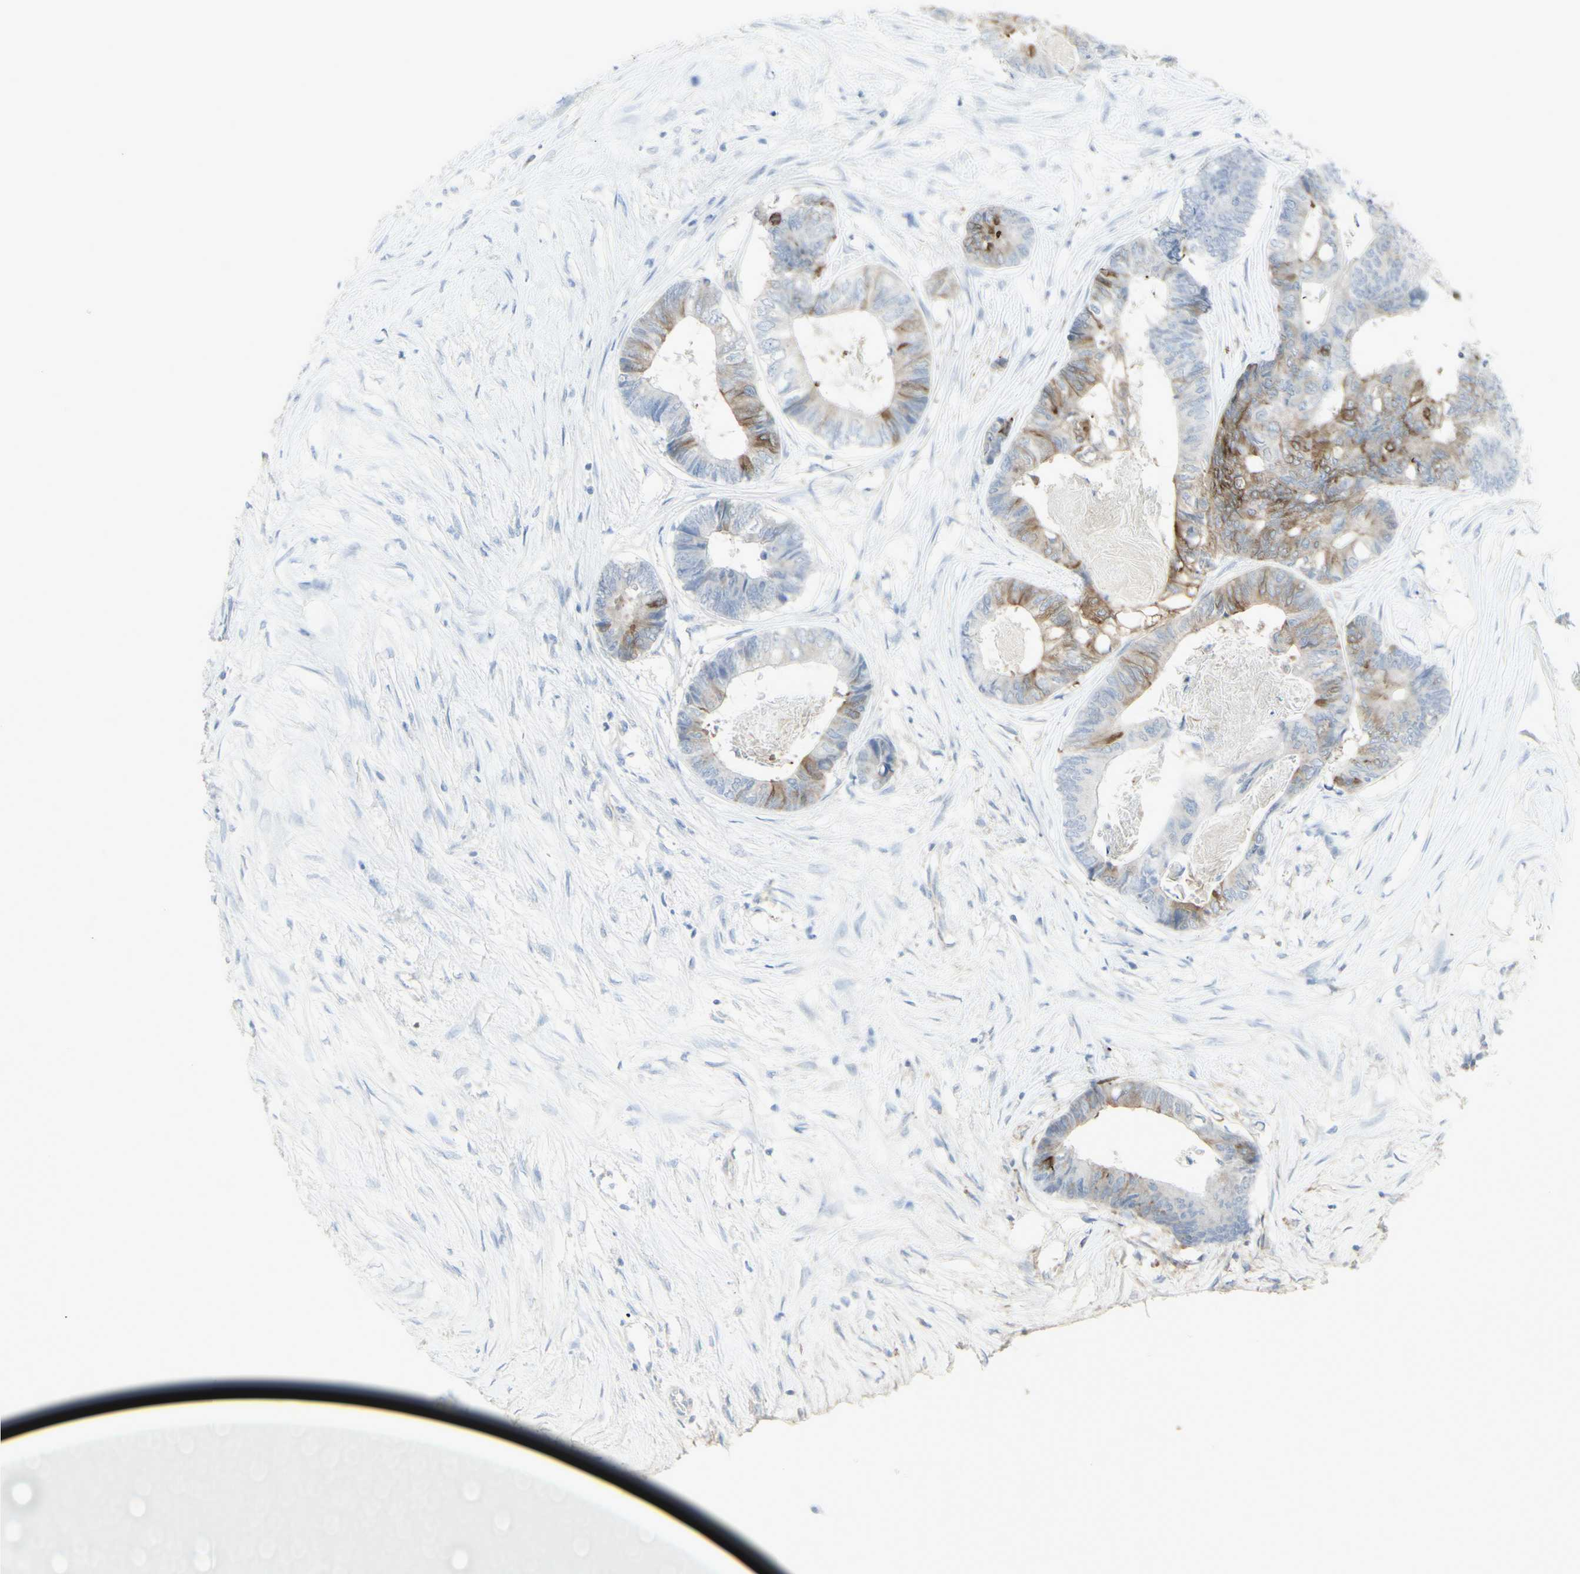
{"staining": {"intensity": "weak", "quantity": "<25%", "location": "cytoplasmic/membranous"}, "tissue": "colorectal cancer", "cell_type": "Tumor cells", "image_type": "cancer", "snomed": [{"axis": "morphology", "description": "Adenocarcinoma, NOS"}, {"axis": "topography", "description": "Rectum"}], "caption": "The image reveals no staining of tumor cells in colorectal cancer.", "gene": "ENSG00000198211", "patient": {"sex": "male", "age": 63}}